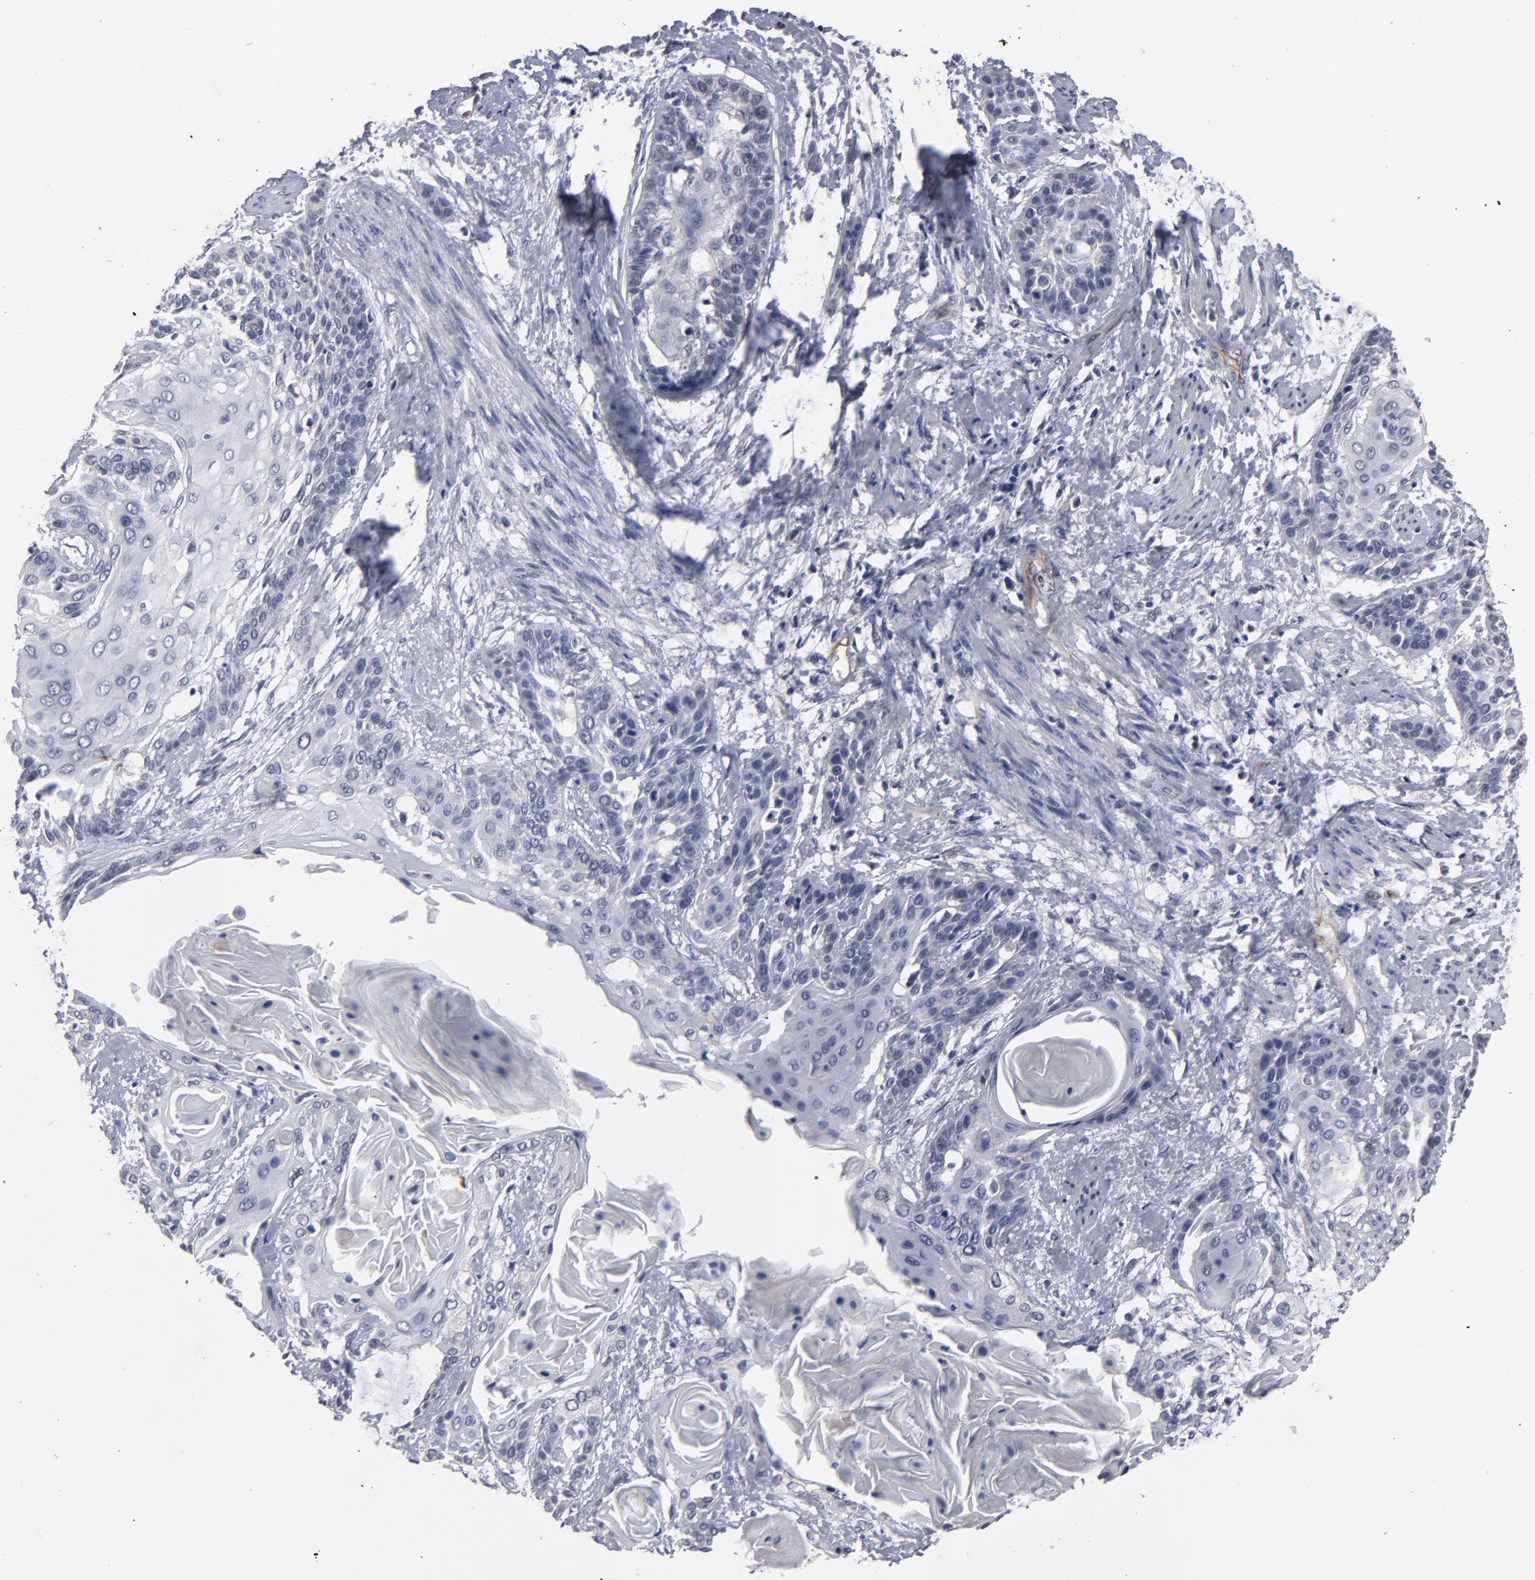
{"staining": {"intensity": "negative", "quantity": "none", "location": "none"}, "tissue": "cervical cancer", "cell_type": "Tumor cells", "image_type": "cancer", "snomed": [{"axis": "morphology", "description": "Squamous cell carcinoma, NOS"}, {"axis": "topography", "description": "Cervix"}], "caption": "Immunohistochemistry of human cervical cancer (squamous cell carcinoma) reveals no positivity in tumor cells.", "gene": "ZNF175", "patient": {"sex": "female", "age": 57}}